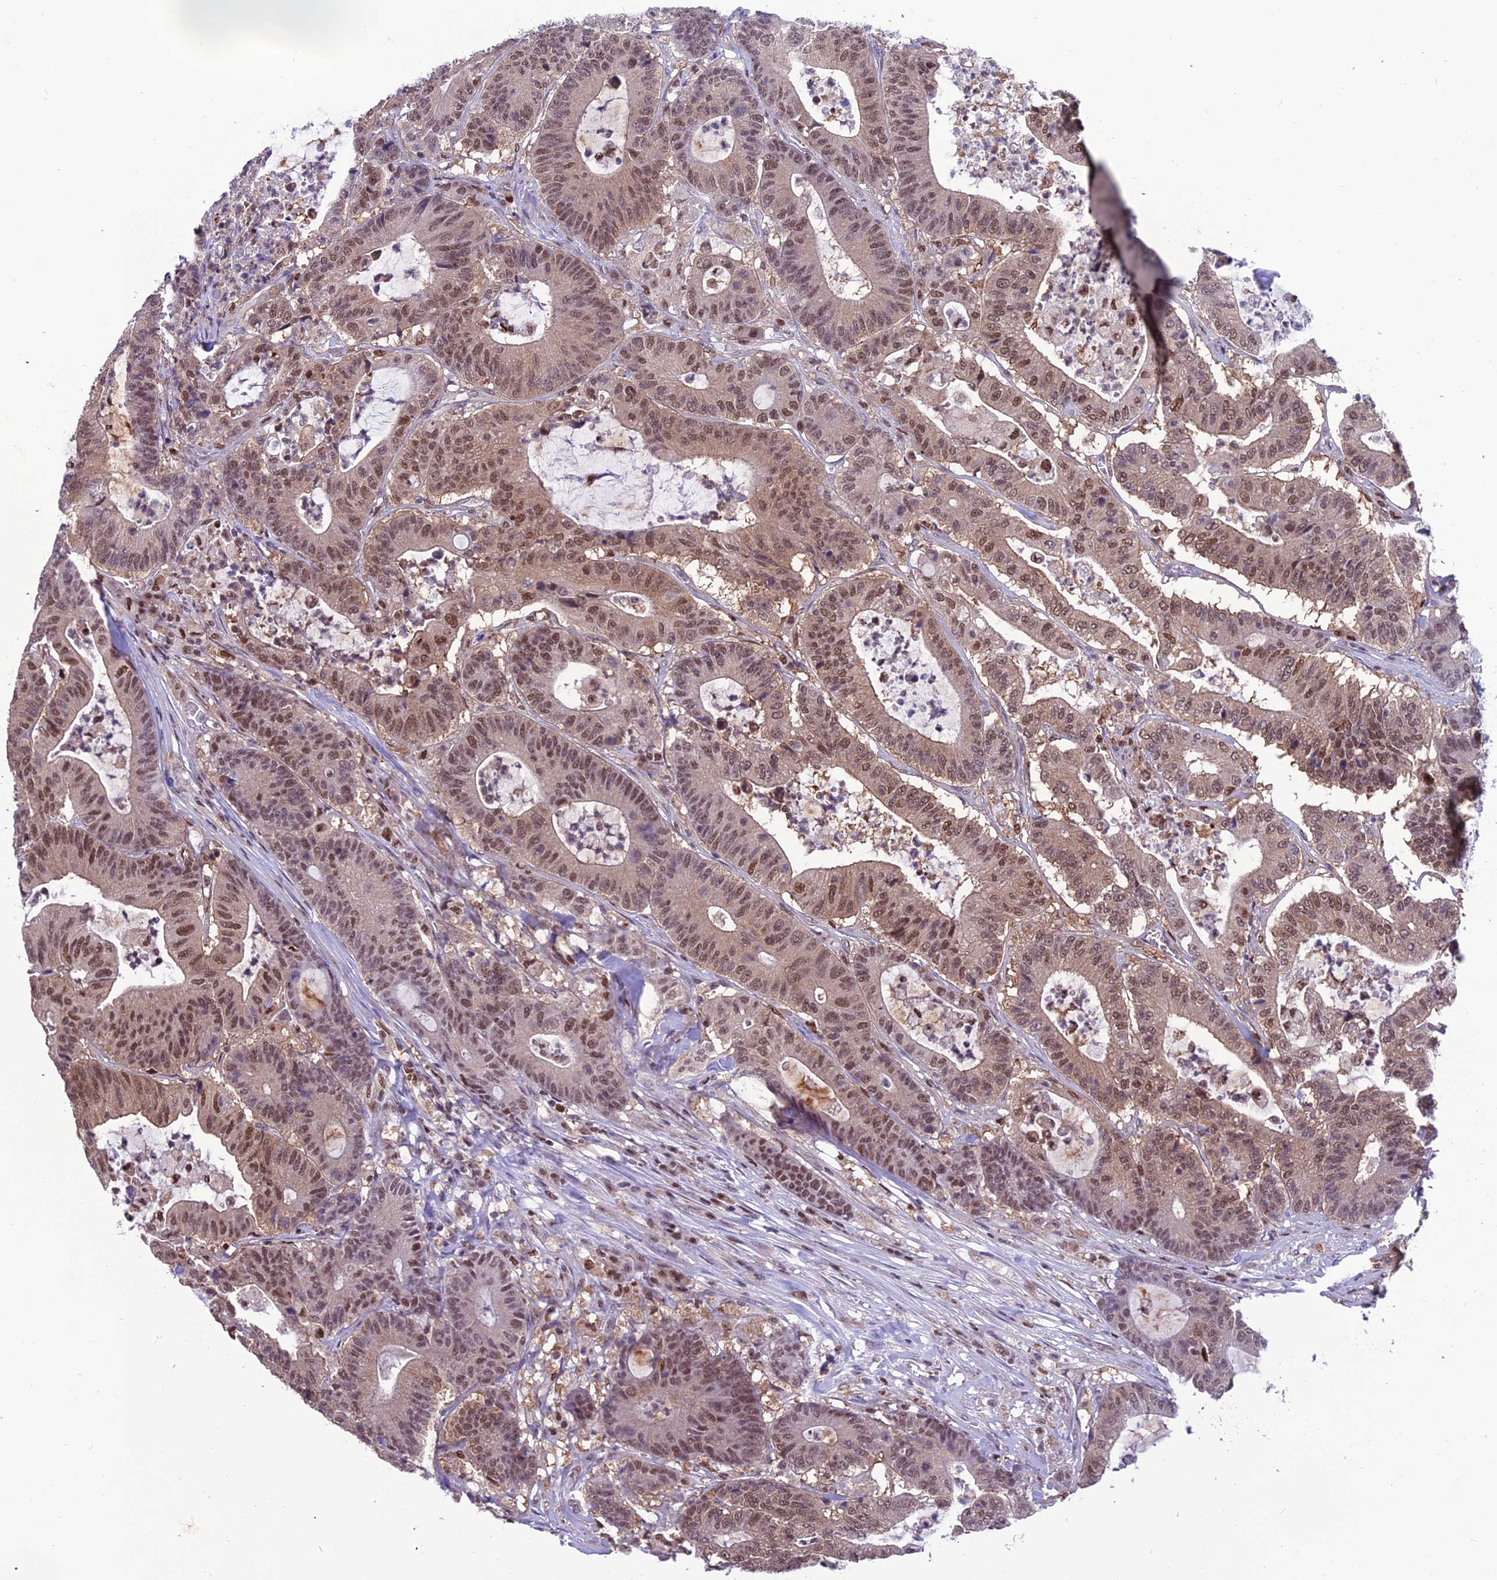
{"staining": {"intensity": "moderate", "quantity": ">75%", "location": "cytoplasmic/membranous,nuclear"}, "tissue": "colorectal cancer", "cell_type": "Tumor cells", "image_type": "cancer", "snomed": [{"axis": "morphology", "description": "Adenocarcinoma, NOS"}, {"axis": "topography", "description": "Colon"}], "caption": "A brown stain labels moderate cytoplasmic/membranous and nuclear staining of a protein in adenocarcinoma (colorectal) tumor cells.", "gene": "MIS12", "patient": {"sex": "female", "age": 84}}